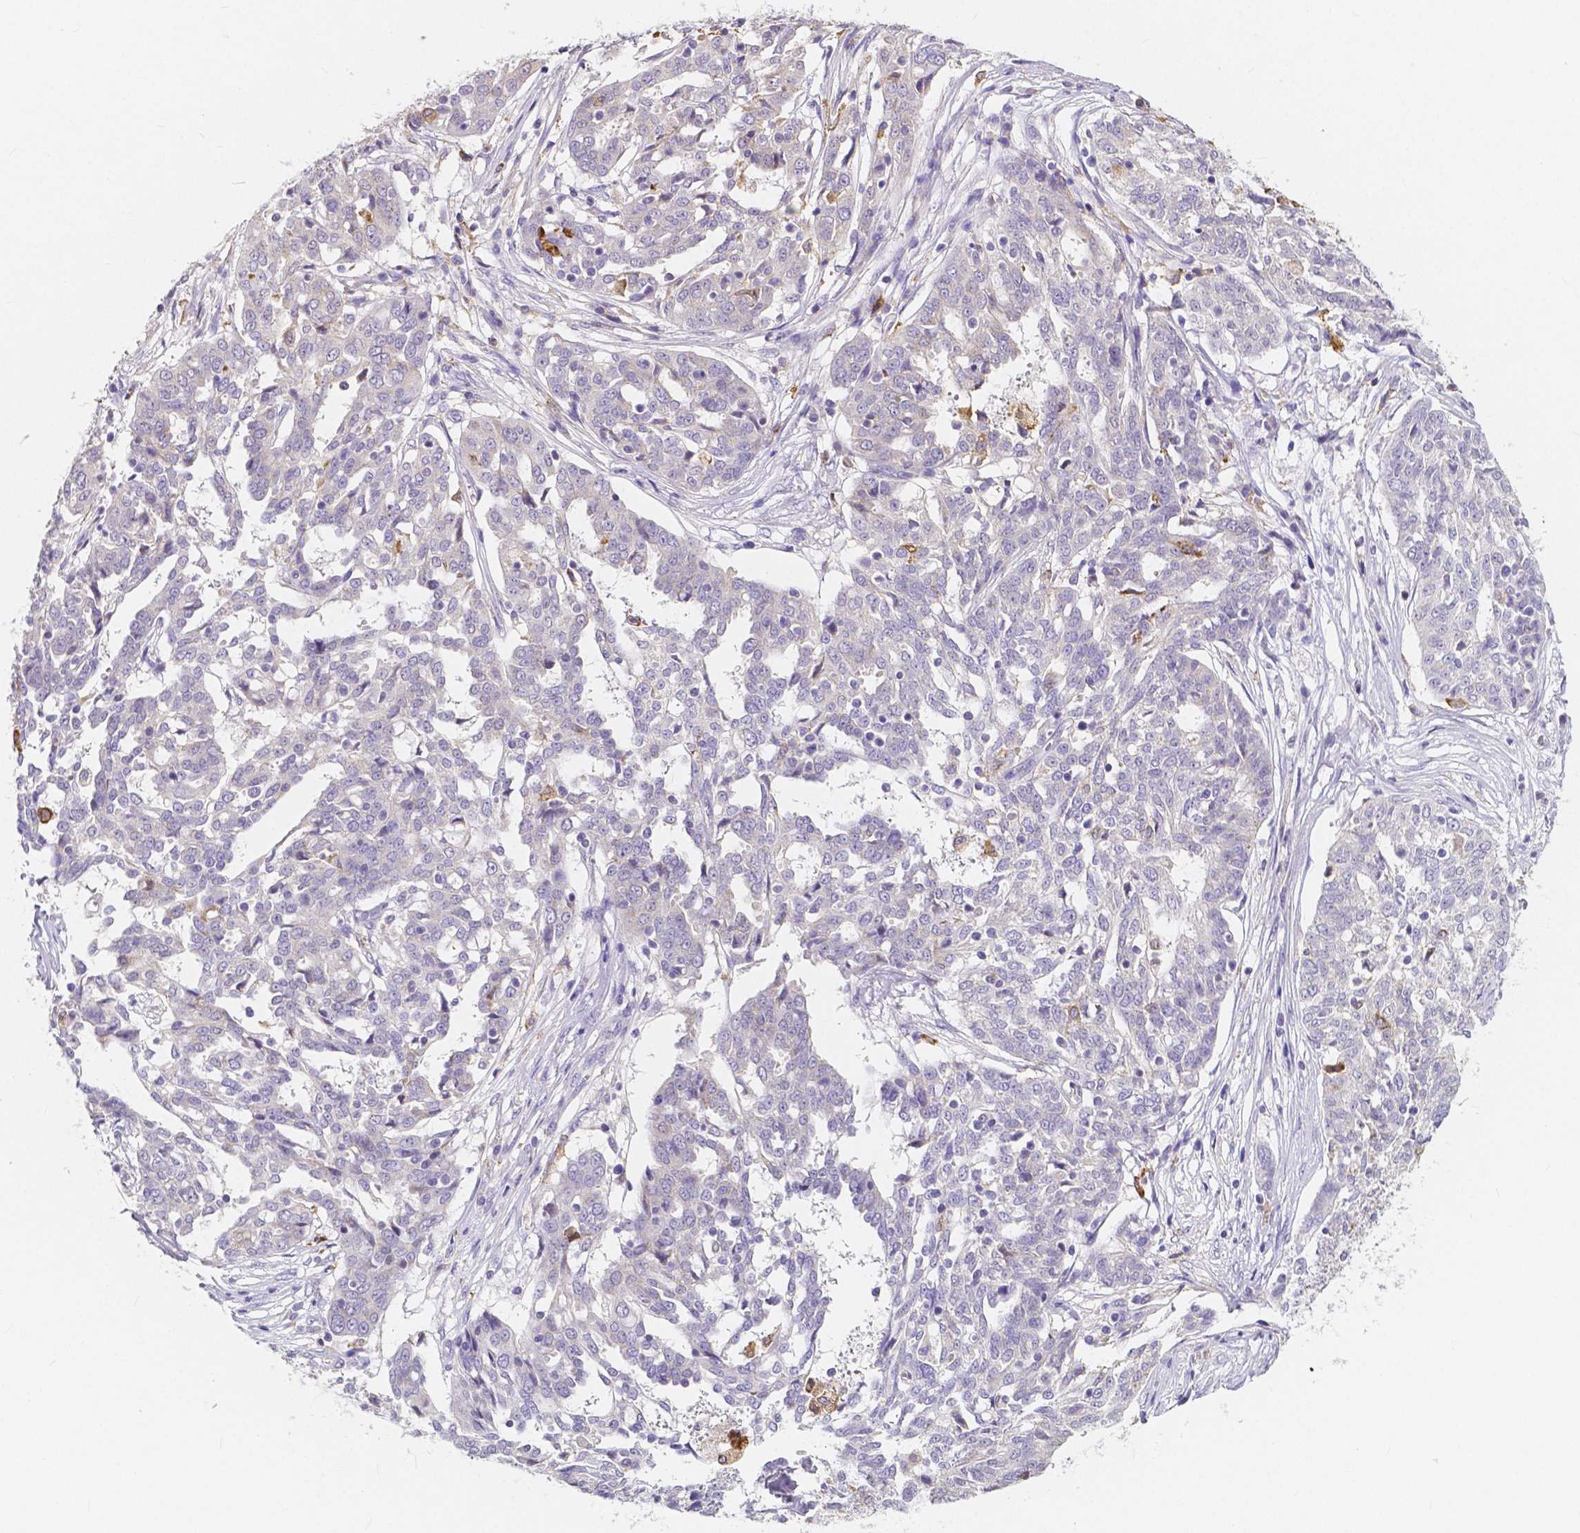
{"staining": {"intensity": "negative", "quantity": "none", "location": "none"}, "tissue": "ovarian cancer", "cell_type": "Tumor cells", "image_type": "cancer", "snomed": [{"axis": "morphology", "description": "Cystadenocarcinoma, serous, NOS"}, {"axis": "topography", "description": "Ovary"}], "caption": "Immunohistochemistry (IHC) micrograph of neoplastic tissue: ovarian cancer (serous cystadenocarcinoma) stained with DAB reveals no significant protein expression in tumor cells.", "gene": "ACP5", "patient": {"sex": "female", "age": 67}}